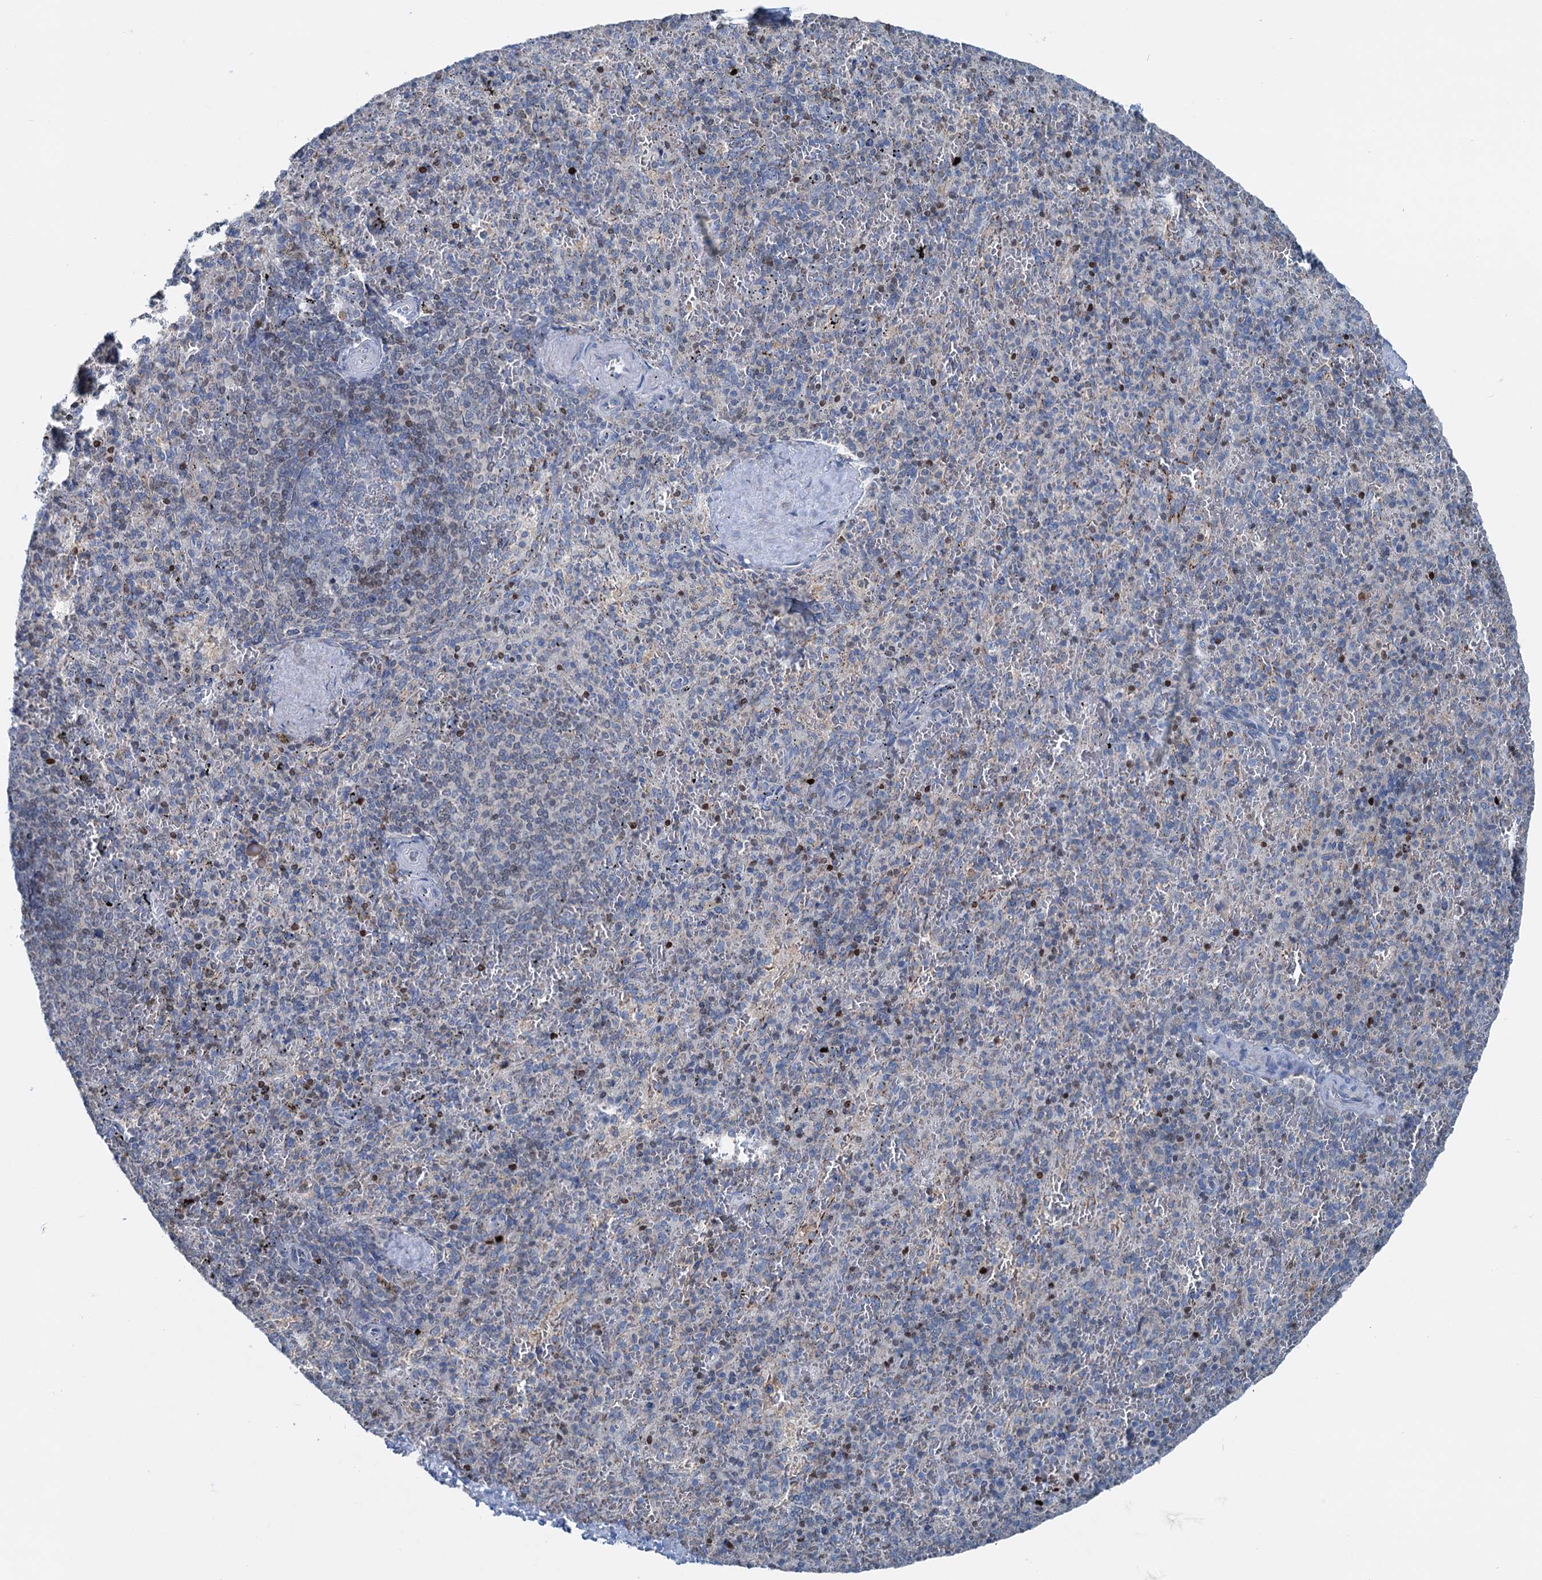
{"staining": {"intensity": "moderate", "quantity": "<25%", "location": "nuclear"}, "tissue": "spleen", "cell_type": "Cells in red pulp", "image_type": "normal", "snomed": [{"axis": "morphology", "description": "Normal tissue, NOS"}, {"axis": "topography", "description": "Spleen"}], "caption": "Protein staining demonstrates moderate nuclear positivity in about <25% of cells in red pulp in benign spleen.", "gene": "ELP4", "patient": {"sex": "male", "age": 82}}